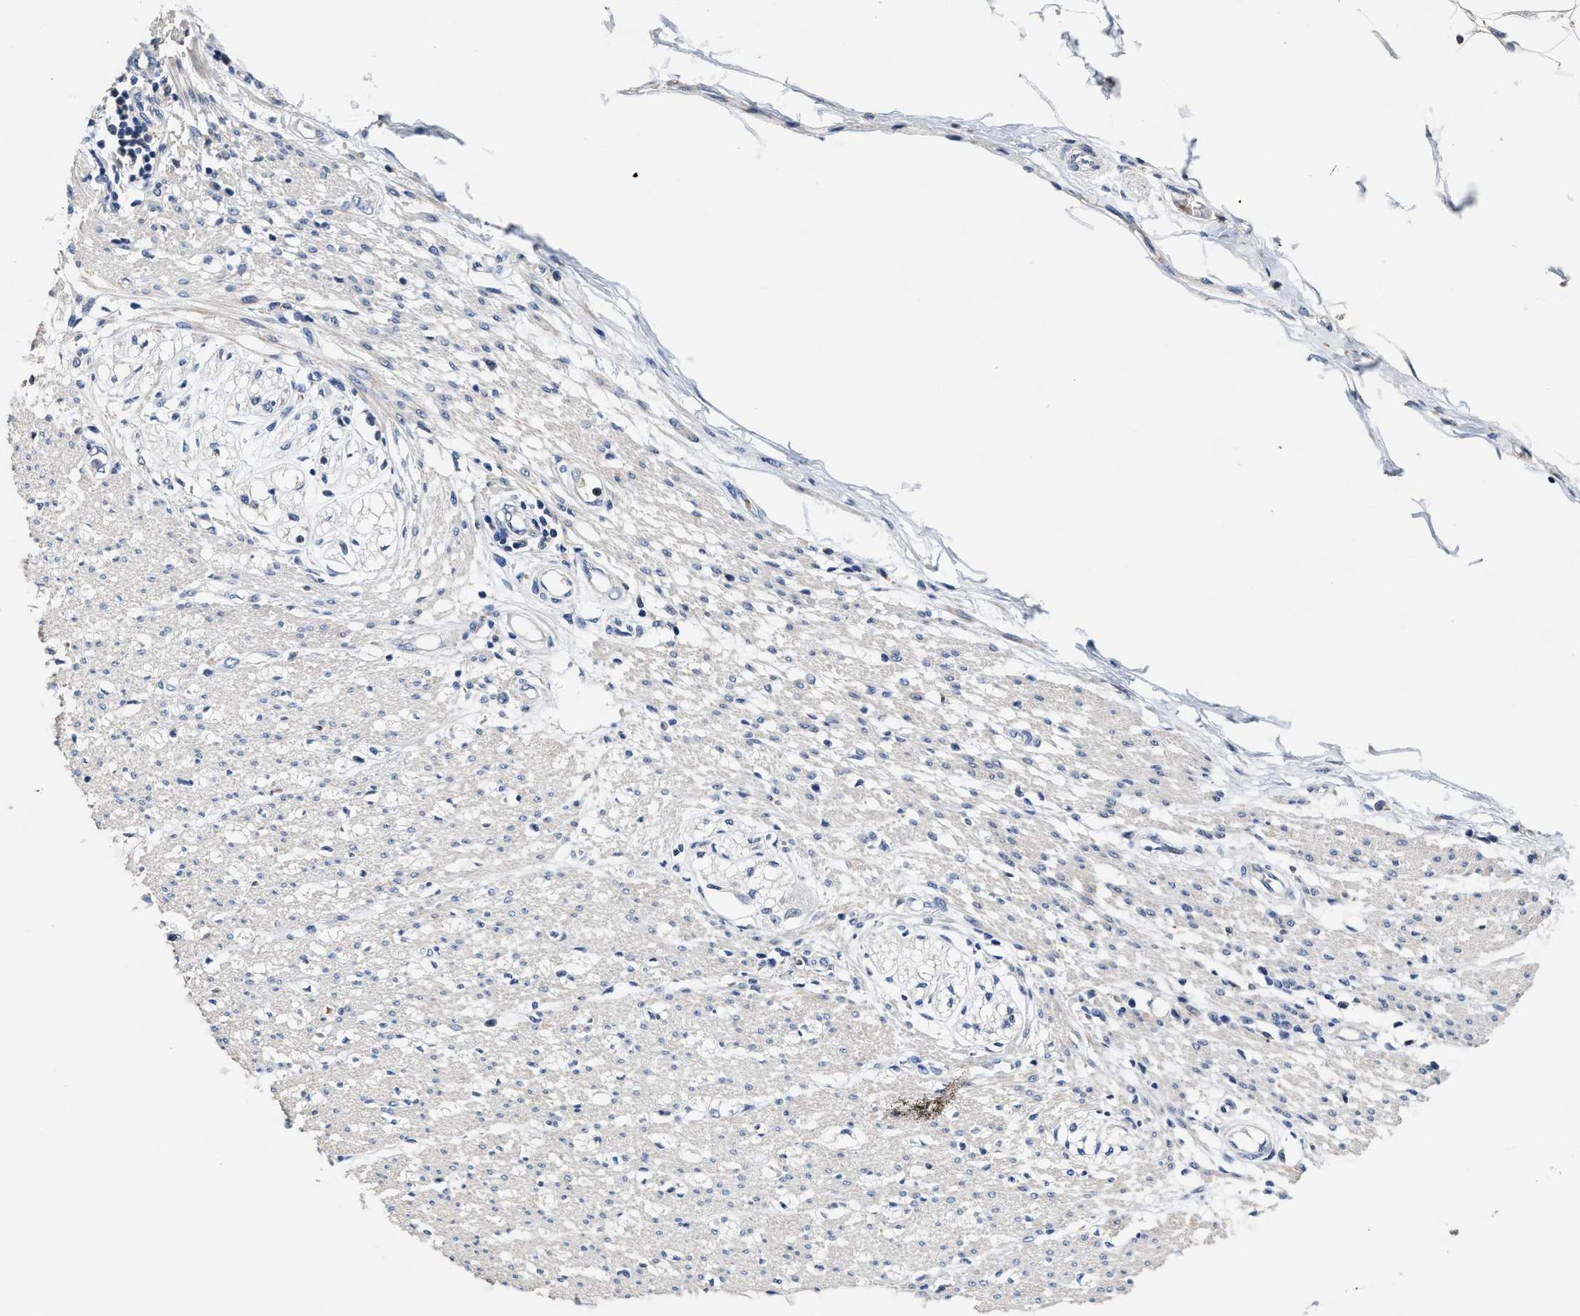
{"staining": {"intensity": "weak", "quantity": "<25%", "location": "cytoplasmic/membranous"}, "tissue": "smooth muscle", "cell_type": "Smooth muscle cells", "image_type": "normal", "snomed": [{"axis": "morphology", "description": "Normal tissue, NOS"}, {"axis": "morphology", "description": "Adenocarcinoma, NOS"}, {"axis": "topography", "description": "Colon"}, {"axis": "topography", "description": "Peripheral nerve tissue"}], "caption": "Immunohistochemistry of benign human smooth muscle displays no staining in smooth muscle cells.", "gene": "ZFAT", "patient": {"sex": "male", "age": 14}}